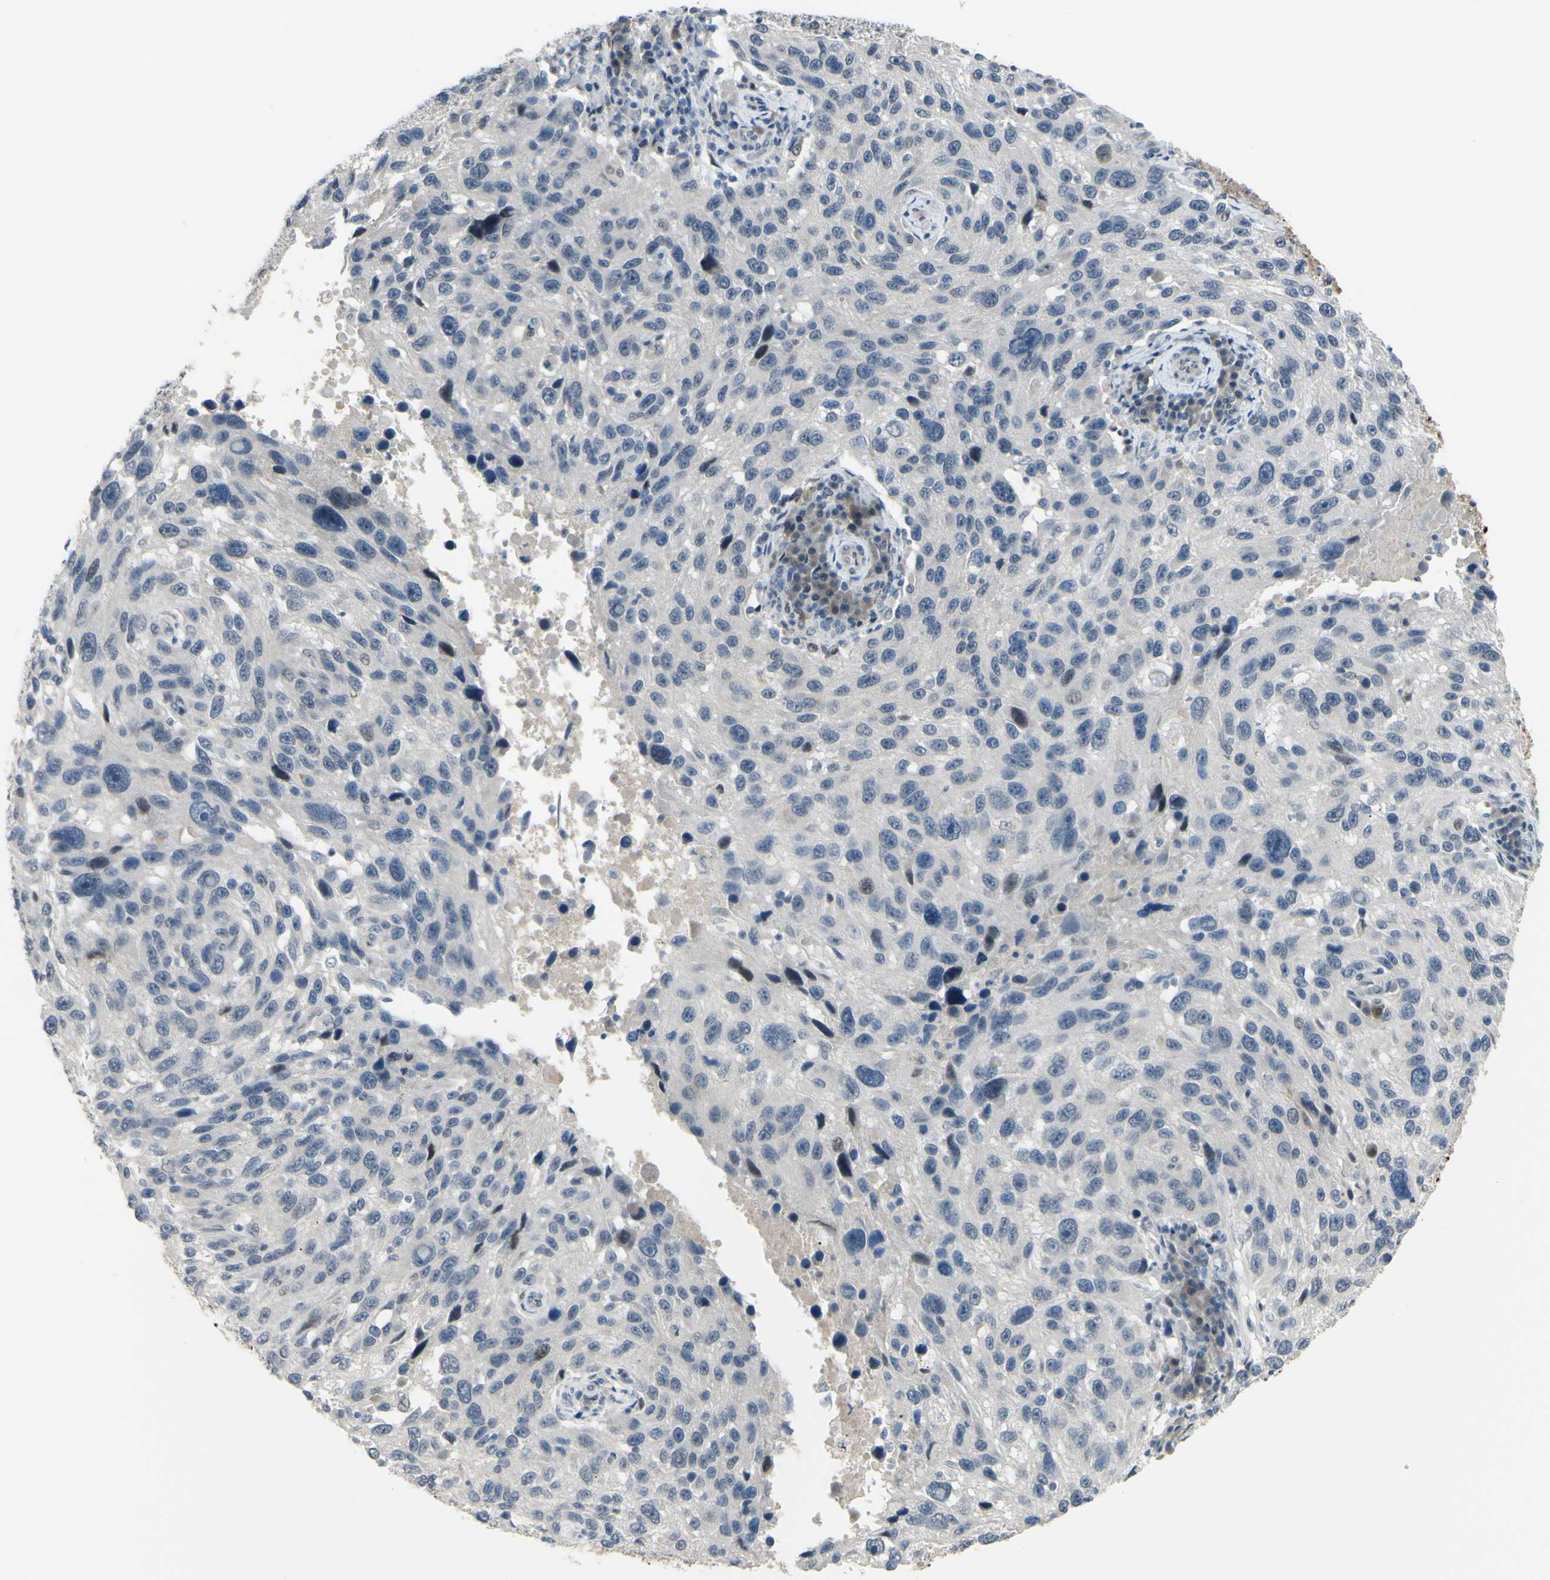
{"staining": {"intensity": "negative", "quantity": "none", "location": "none"}, "tissue": "melanoma", "cell_type": "Tumor cells", "image_type": "cancer", "snomed": [{"axis": "morphology", "description": "Malignant melanoma, NOS"}, {"axis": "topography", "description": "Skin"}], "caption": "Malignant melanoma stained for a protein using immunohistochemistry exhibits no staining tumor cells.", "gene": "ETNK1", "patient": {"sex": "male", "age": 53}}